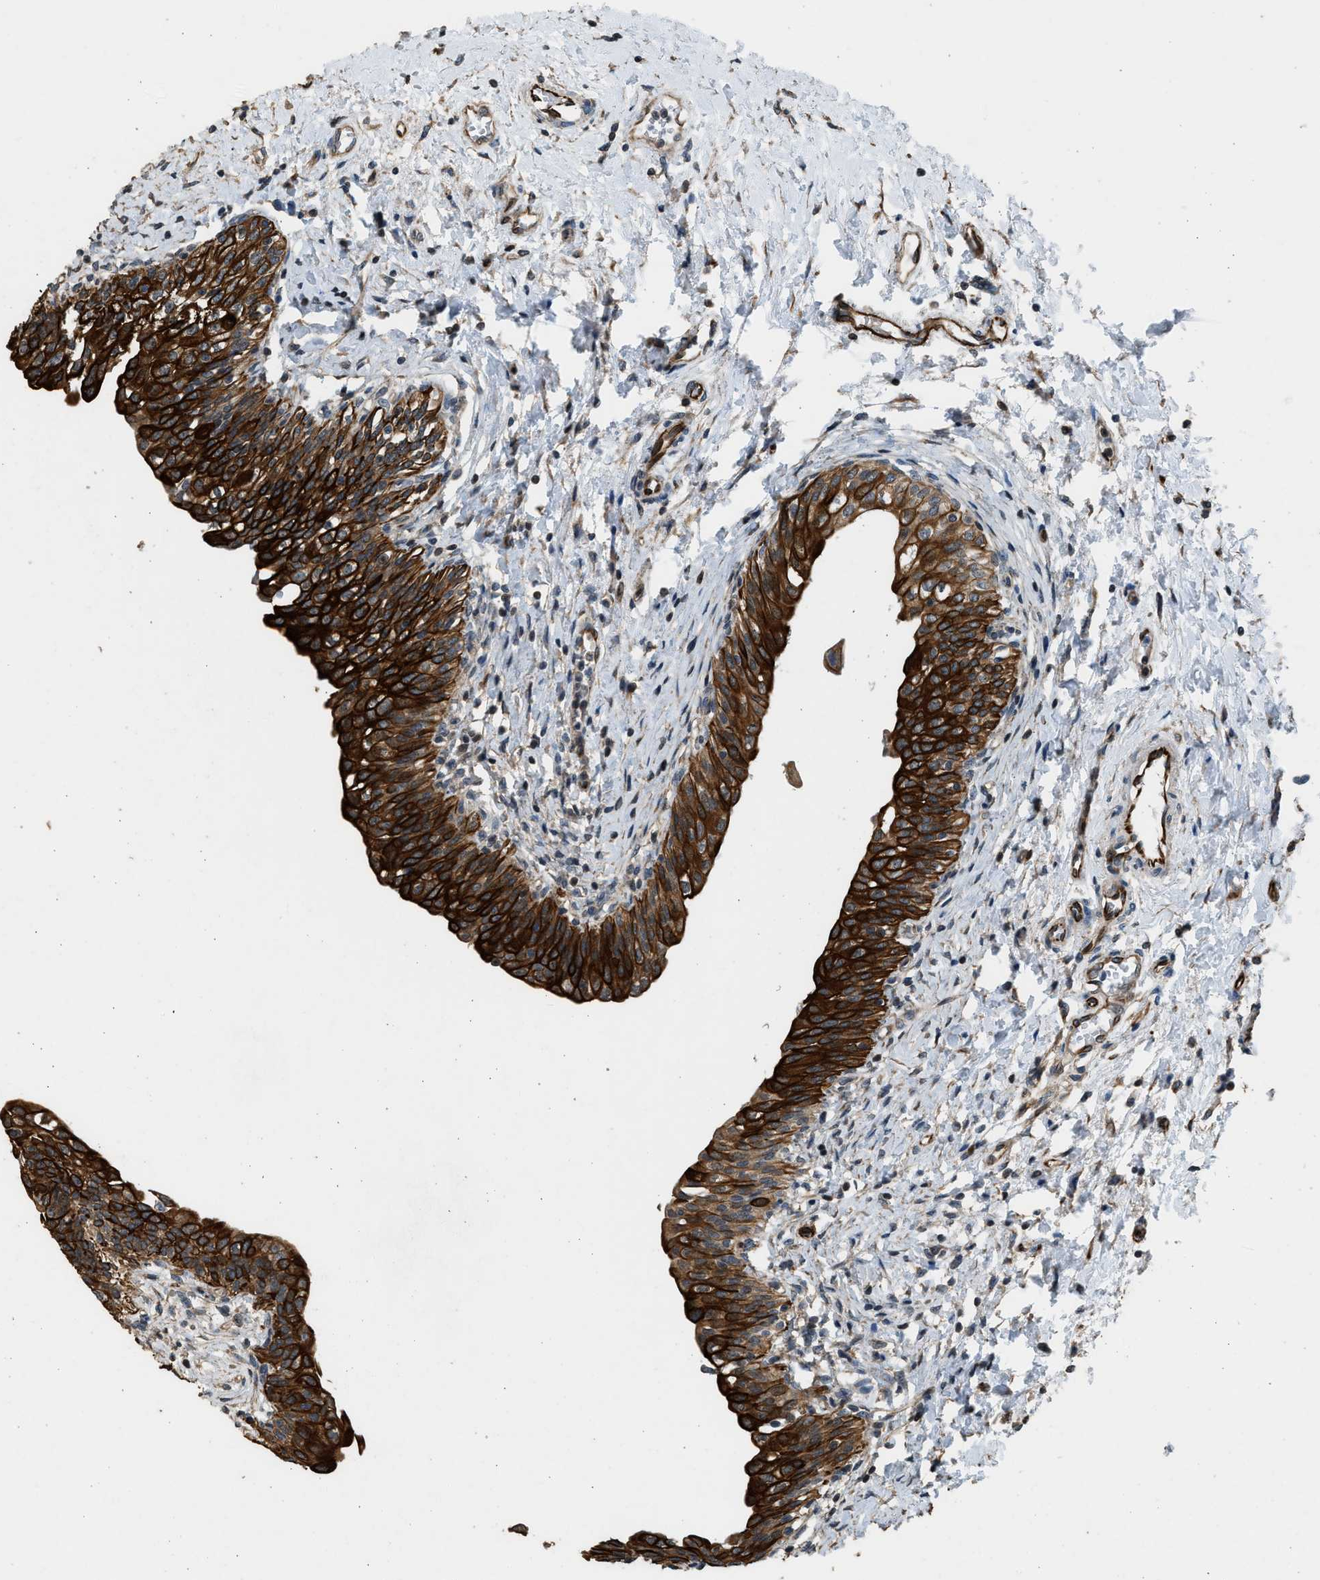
{"staining": {"intensity": "strong", "quantity": ">75%", "location": "cytoplasmic/membranous"}, "tissue": "urinary bladder", "cell_type": "Urothelial cells", "image_type": "normal", "snomed": [{"axis": "morphology", "description": "Normal tissue, NOS"}, {"axis": "topography", "description": "Urinary bladder"}], "caption": "DAB immunohistochemical staining of unremarkable human urinary bladder reveals strong cytoplasmic/membranous protein positivity in about >75% of urothelial cells. (IHC, brightfield microscopy, high magnification).", "gene": "PCLO", "patient": {"sex": "male", "age": 55}}